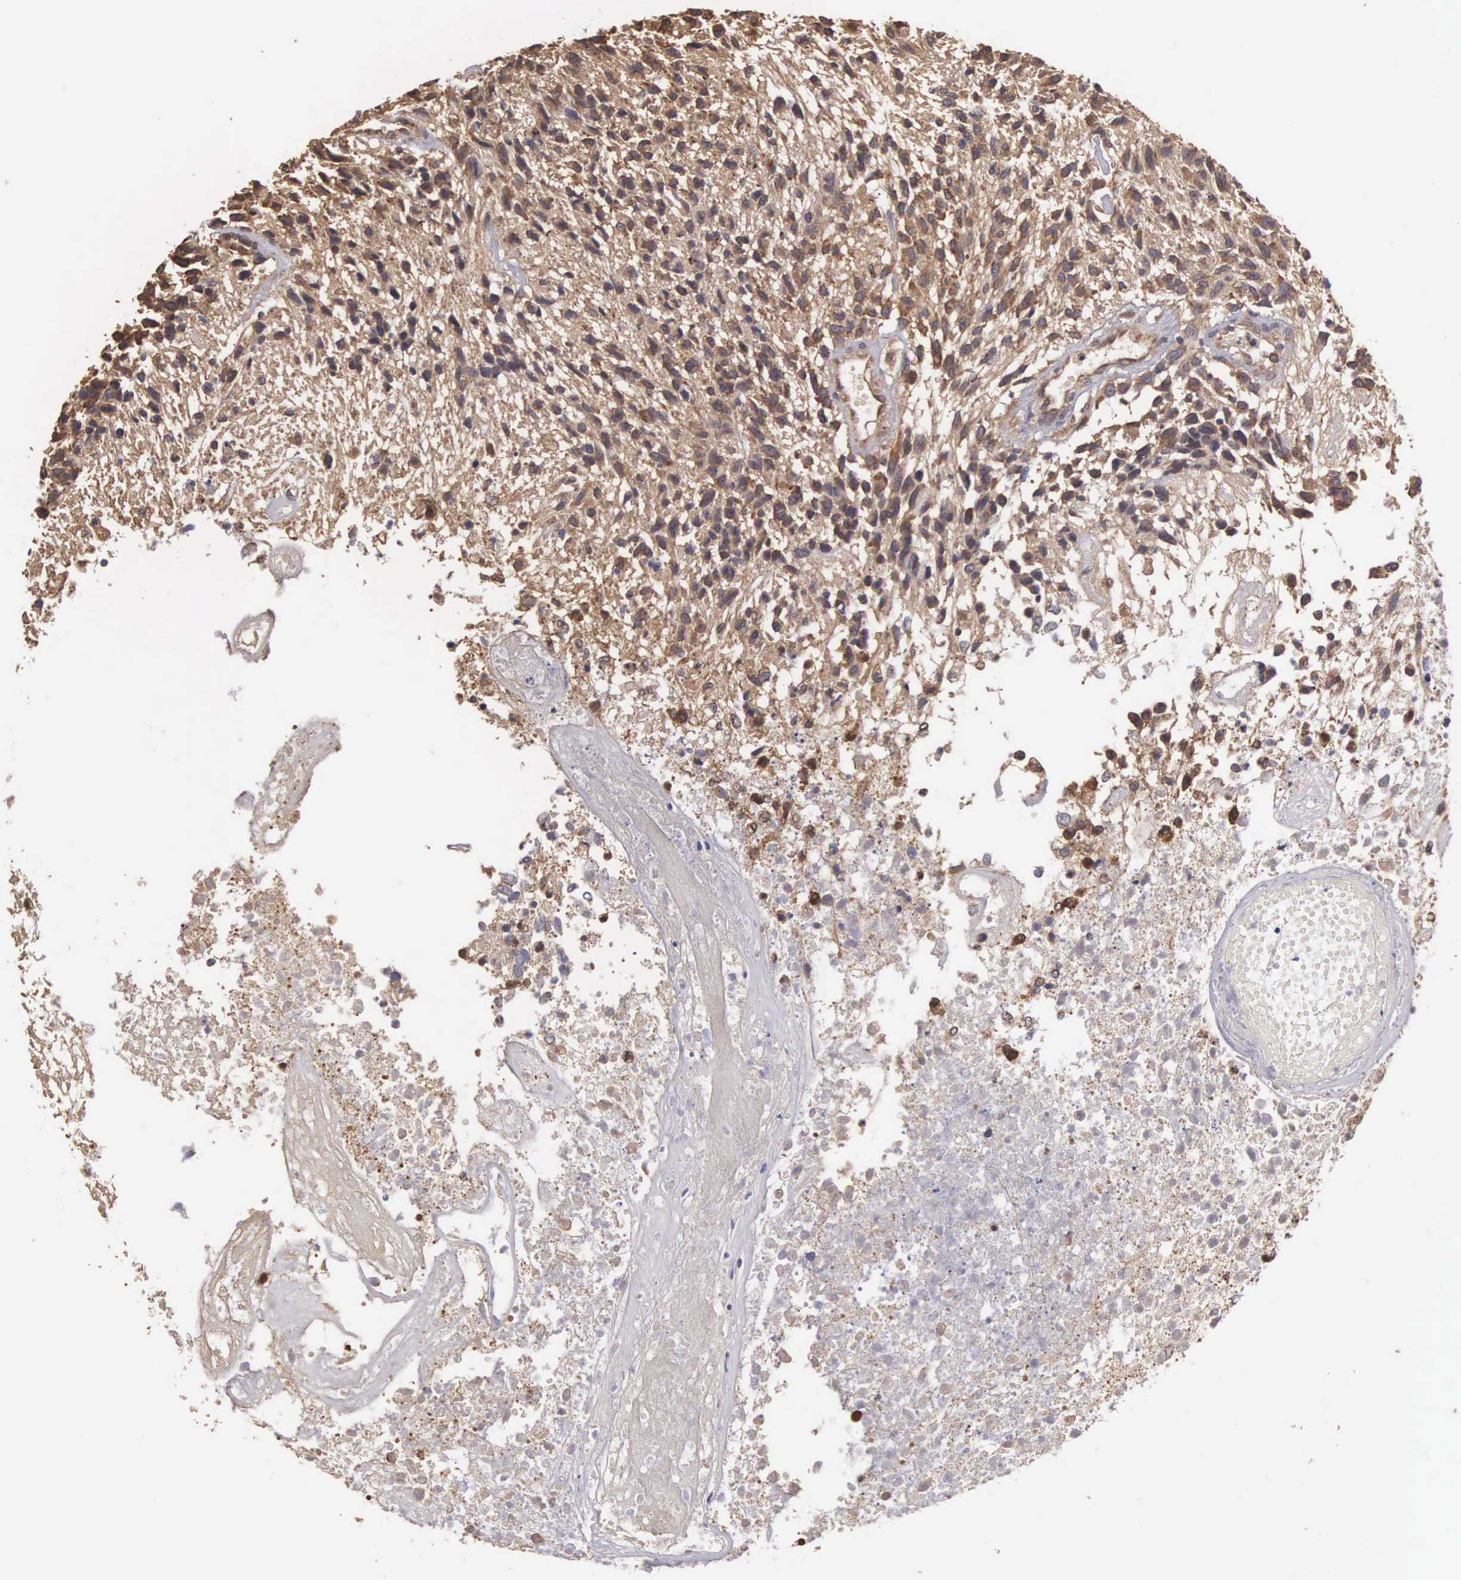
{"staining": {"intensity": "moderate", "quantity": ">75%", "location": "cytoplasmic/membranous"}, "tissue": "glioma", "cell_type": "Tumor cells", "image_type": "cancer", "snomed": [{"axis": "morphology", "description": "Glioma, malignant, High grade"}, {"axis": "topography", "description": "Brain"}], "caption": "High-magnification brightfield microscopy of malignant glioma (high-grade) stained with DAB (brown) and counterstained with hematoxylin (blue). tumor cells exhibit moderate cytoplasmic/membranous staining is present in approximately>75% of cells. Nuclei are stained in blue.", "gene": "DHRS1", "patient": {"sex": "male", "age": 77}}